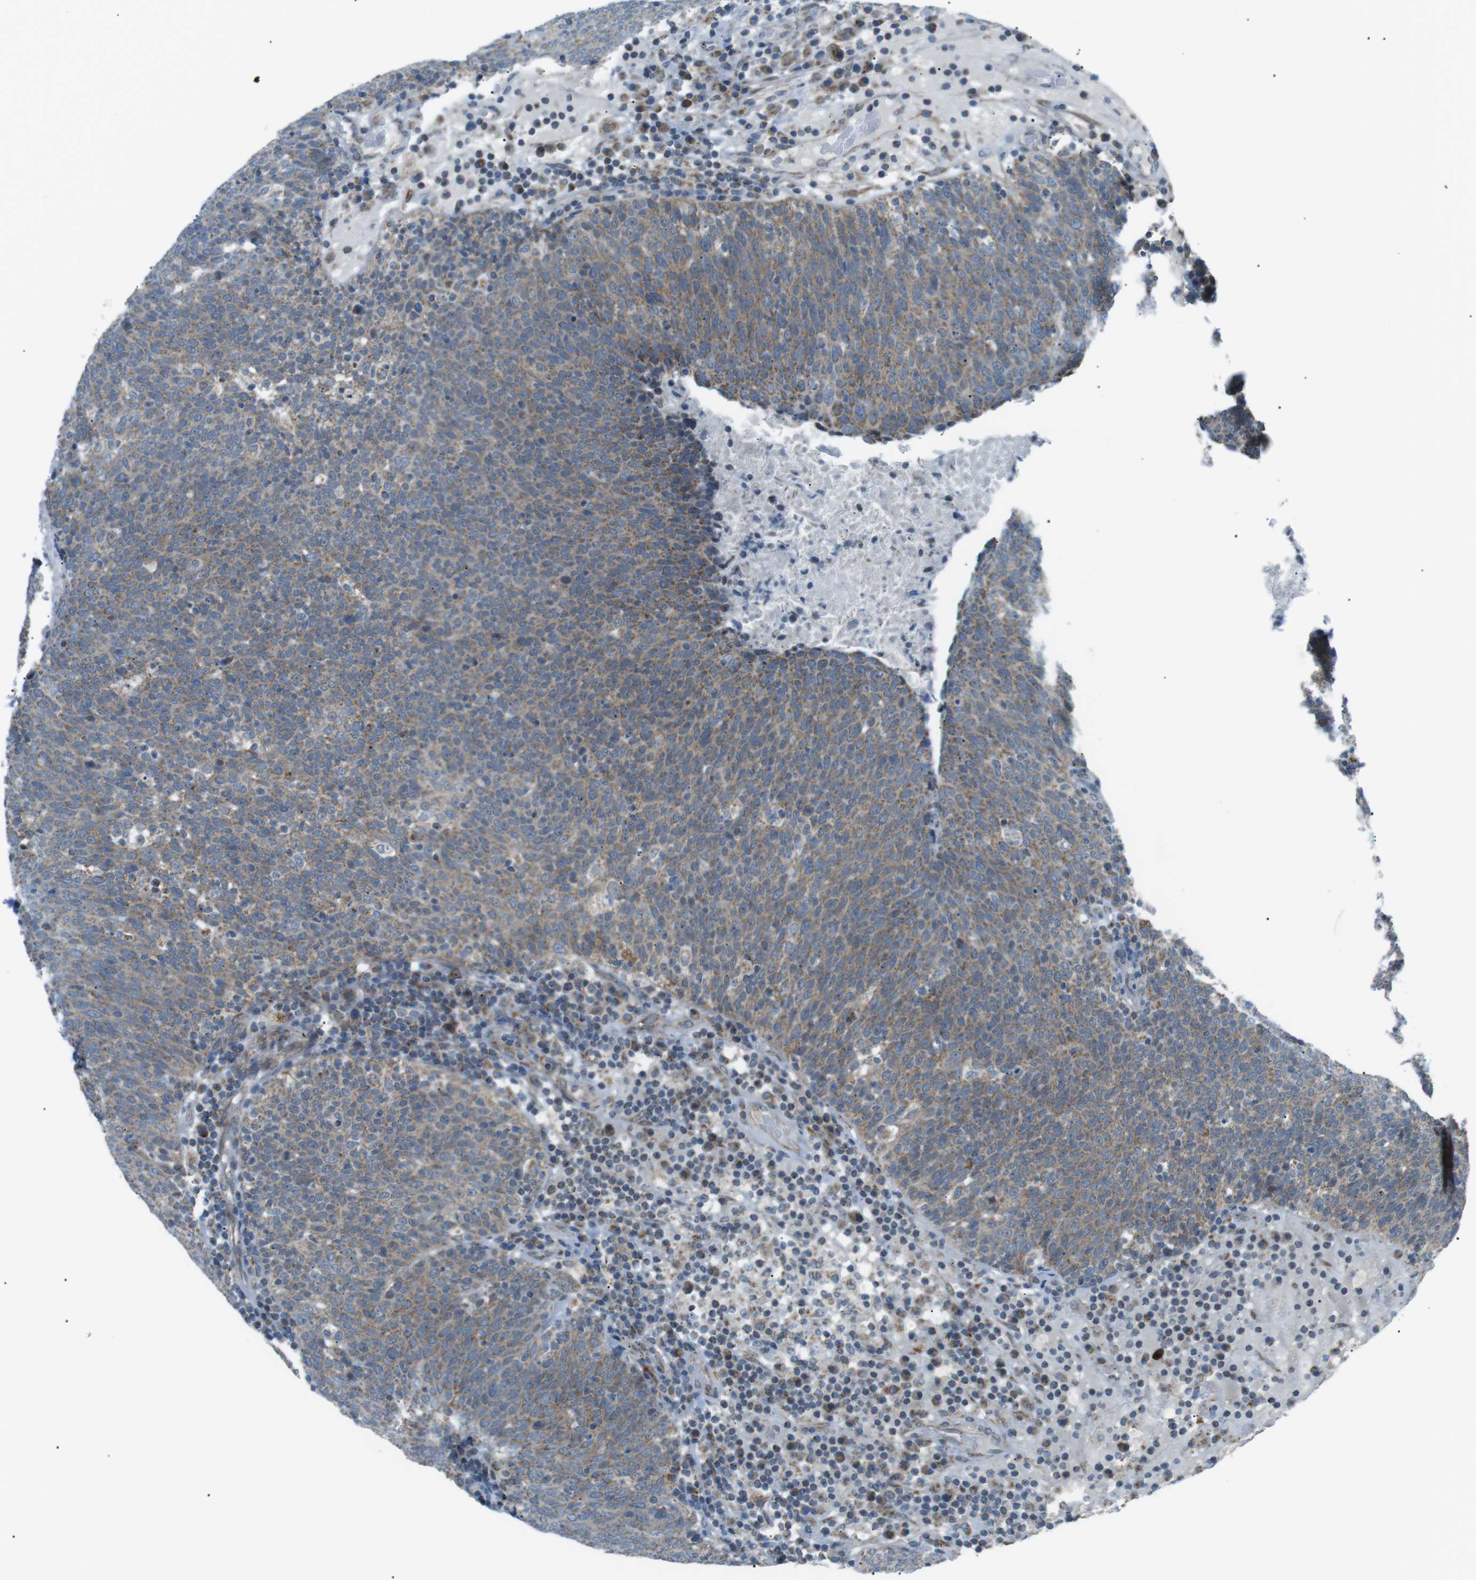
{"staining": {"intensity": "moderate", "quantity": ">75%", "location": "cytoplasmic/membranous"}, "tissue": "head and neck cancer", "cell_type": "Tumor cells", "image_type": "cancer", "snomed": [{"axis": "morphology", "description": "Squamous cell carcinoma, NOS"}, {"axis": "morphology", "description": "Squamous cell carcinoma, metastatic, NOS"}, {"axis": "topography", "description": "Lymph node"}, {"axis": "topography", "description": "Head-Neck"}], "caption": "Immunohistochemistry (IHC) micrograph of human head and neck cancer (metastatic squamous cell carcinoma) stained for a protein (brown), which displays medium levels of moderate cytoplasmic/membranous positivity in about >75% of tumor cells.", "gene": "ARID5B", "patient": {"sex": "male", "age": 62}}